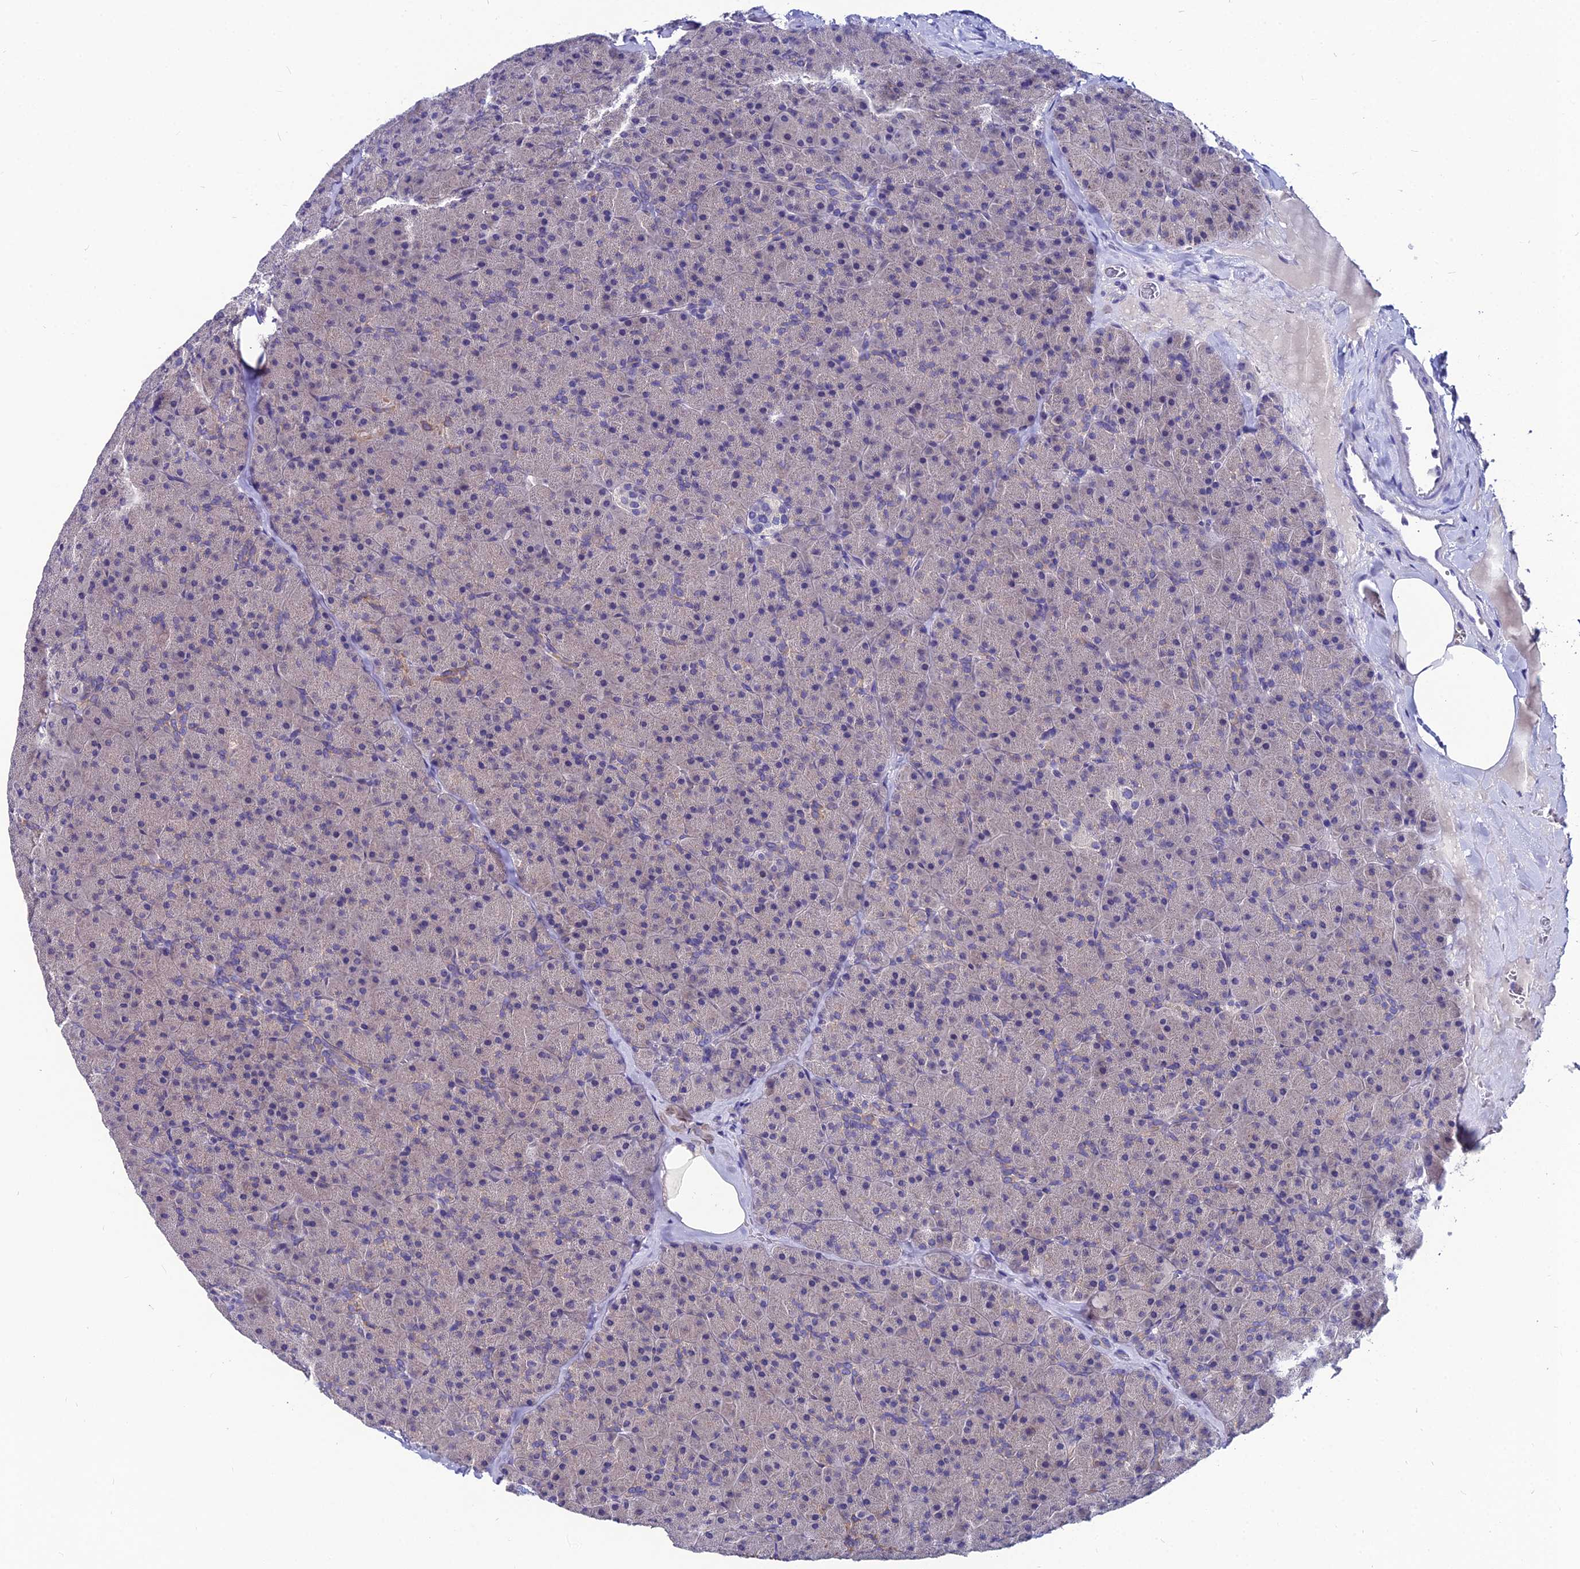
{"staining": {"intensity": "moderate", "quantity": "<25%", "location": "cytoplasmic/membranous"}, "tissue": "pancreas", "cell_type": "Exocrine glandular cells", "image_type": "normal", "snomed": [{"axis": "morphology", "description": "Normal tissue, NOS"}, {"axis": "topography", "description": "Pancreas"}], "caption": "Immunohistochemical staining of benign pancreas displays low levels of moderate cytoplasmic/membranous staining in approximately <25% of exocrine glandular cells. The staining was performed using DAB (3,3'-diaminobenzidine) to visualize the protein expression in brown, while the nuclei were stained in blue with hematoxylin (Magnification: 20x).", "gene": "LGALS7", "patient": {"sex": "male", "age": 36}}